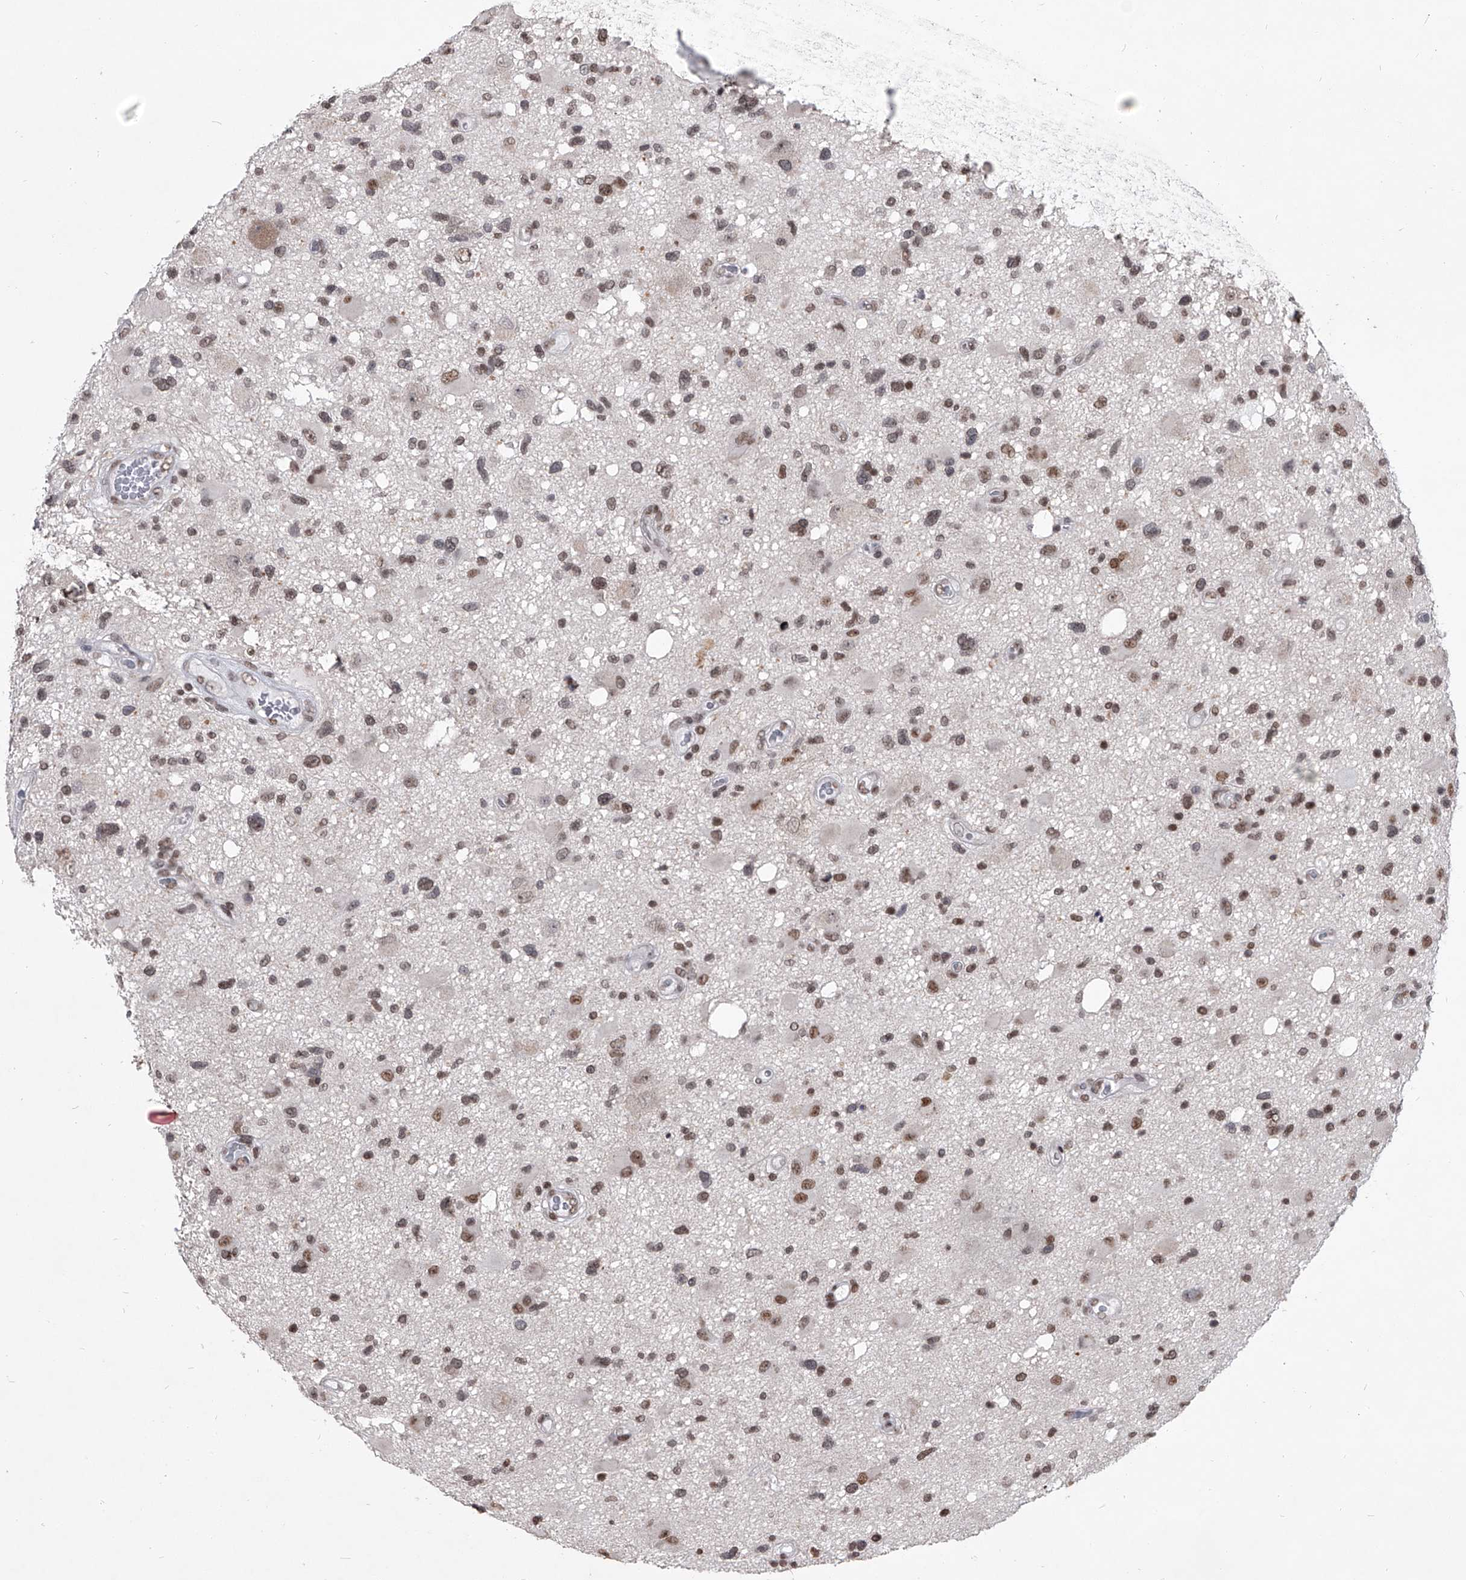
{"staining": {"intensity": "moderate", "quantity": ">75%", "location": "nuclear"}, "tissue": "glioma", "cell_type": "Tumor cells", "image_type": "cancer", "snomed": [{"axis": "morphology", "description": "Glioma, malignant, High grade"}, {"axis": "topography", "description": "Brain"}], "caption": "High-magnification brightfield microscopy of high-grade glioma (malignant) stained with DAB (brown) and counterstained with hematoxylin (blue). tumor cells exhibit moderate nuclear positivity is present in about>75% of cells.", "gene": "PPIL4", "patient": {"sex": "male", "age": 33}}